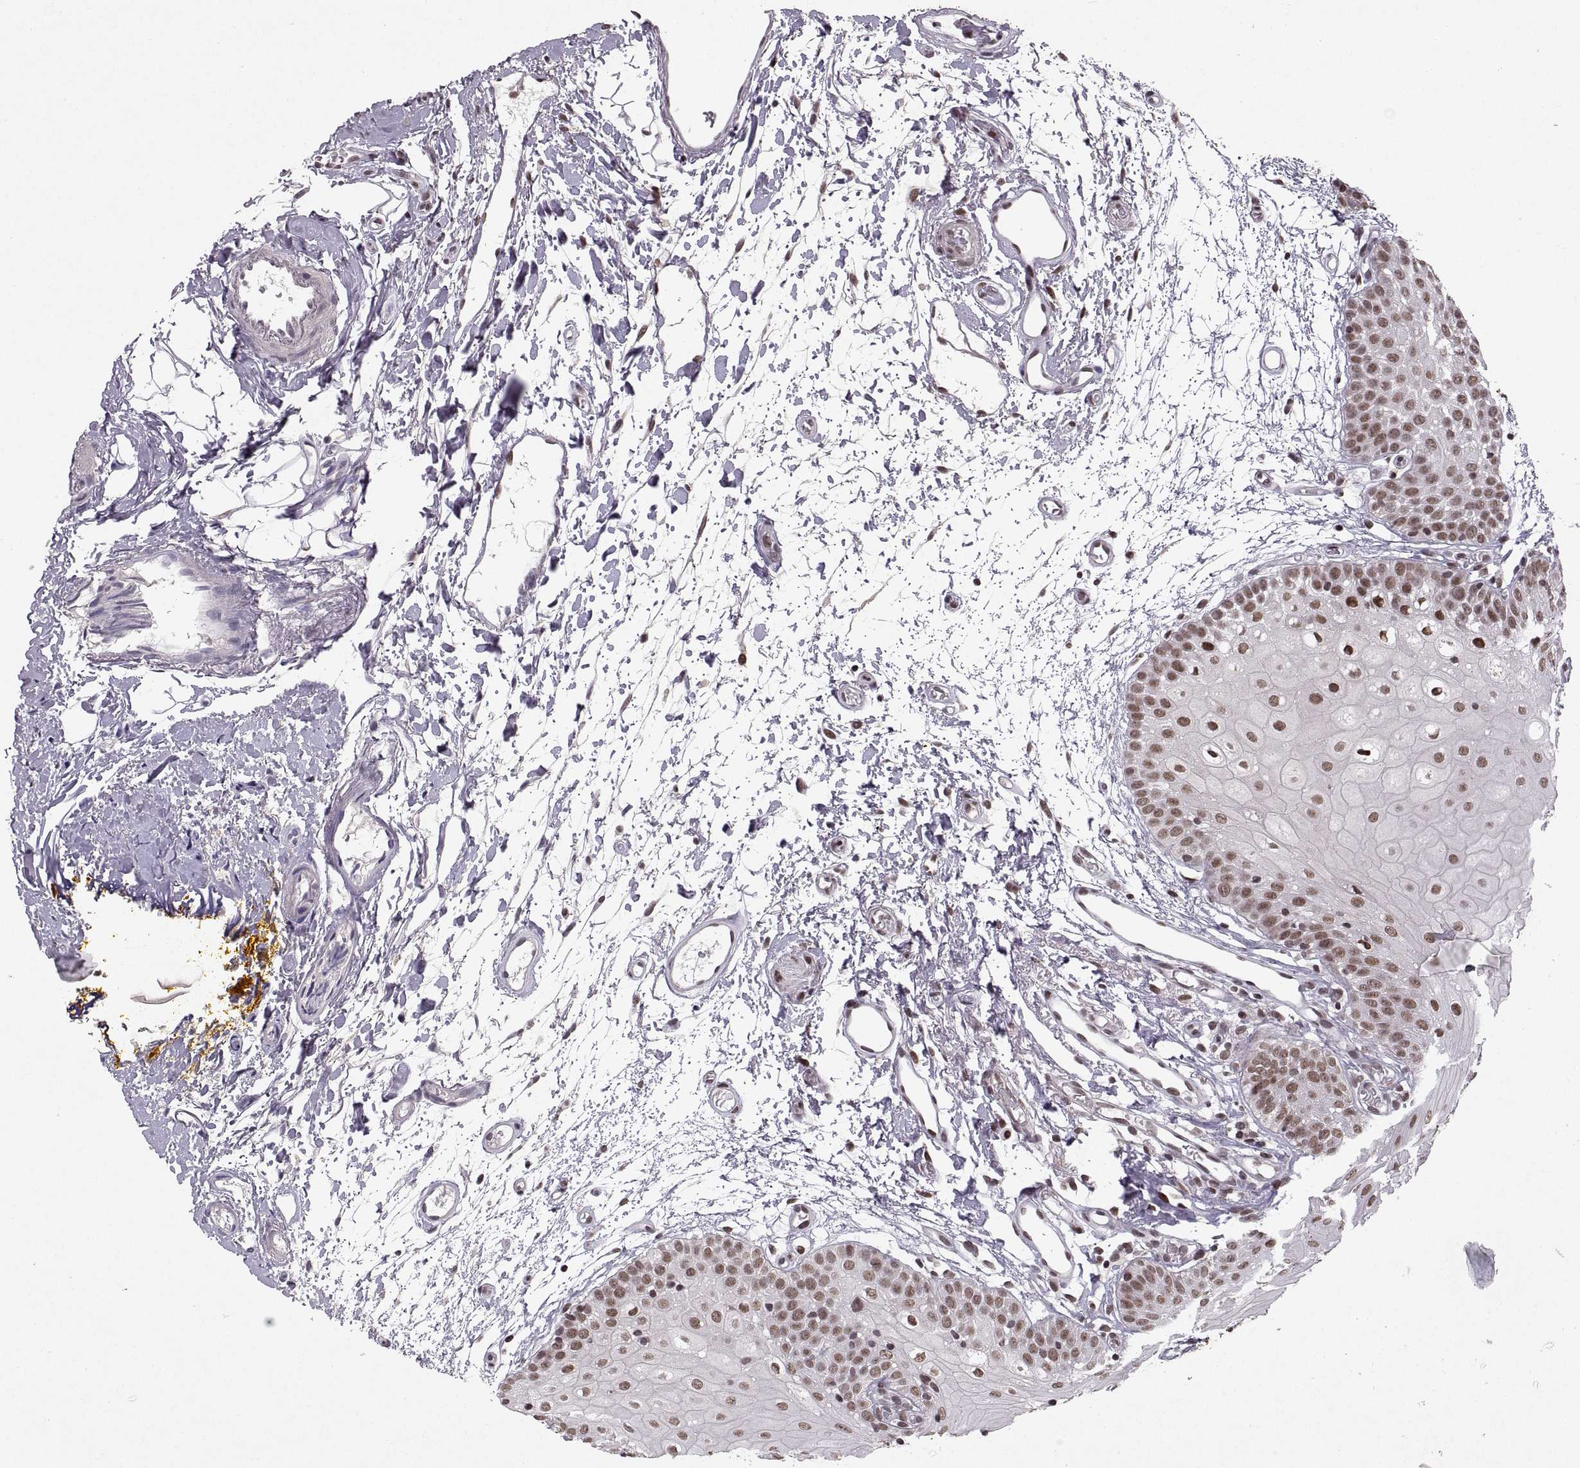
{"staining": {"intensity": "moderate", "quantity": ">75%", "location": "nuclear"}, "tissue": "oral mucosa", "cell_type": "Squamous epithelial cells", "image_type": "normal", "snomed": [{"axis": "morphology", "description": "Normal tissue, NOS"}, {"axis": "morphology", "description": "Squamous cell carcinoma, NOS"}, {"axis": "topography", "description": "Oral tissue"}, {"axis": "topography", "description": "Head-Neck"}], "caption": "Protein staining of normal oral mucosa demonstrates moderate nuclear staining in about >75% of squamous epithelial cells.", "gene": "MT1E", "patient": {"sex": "female", "age": 75}}